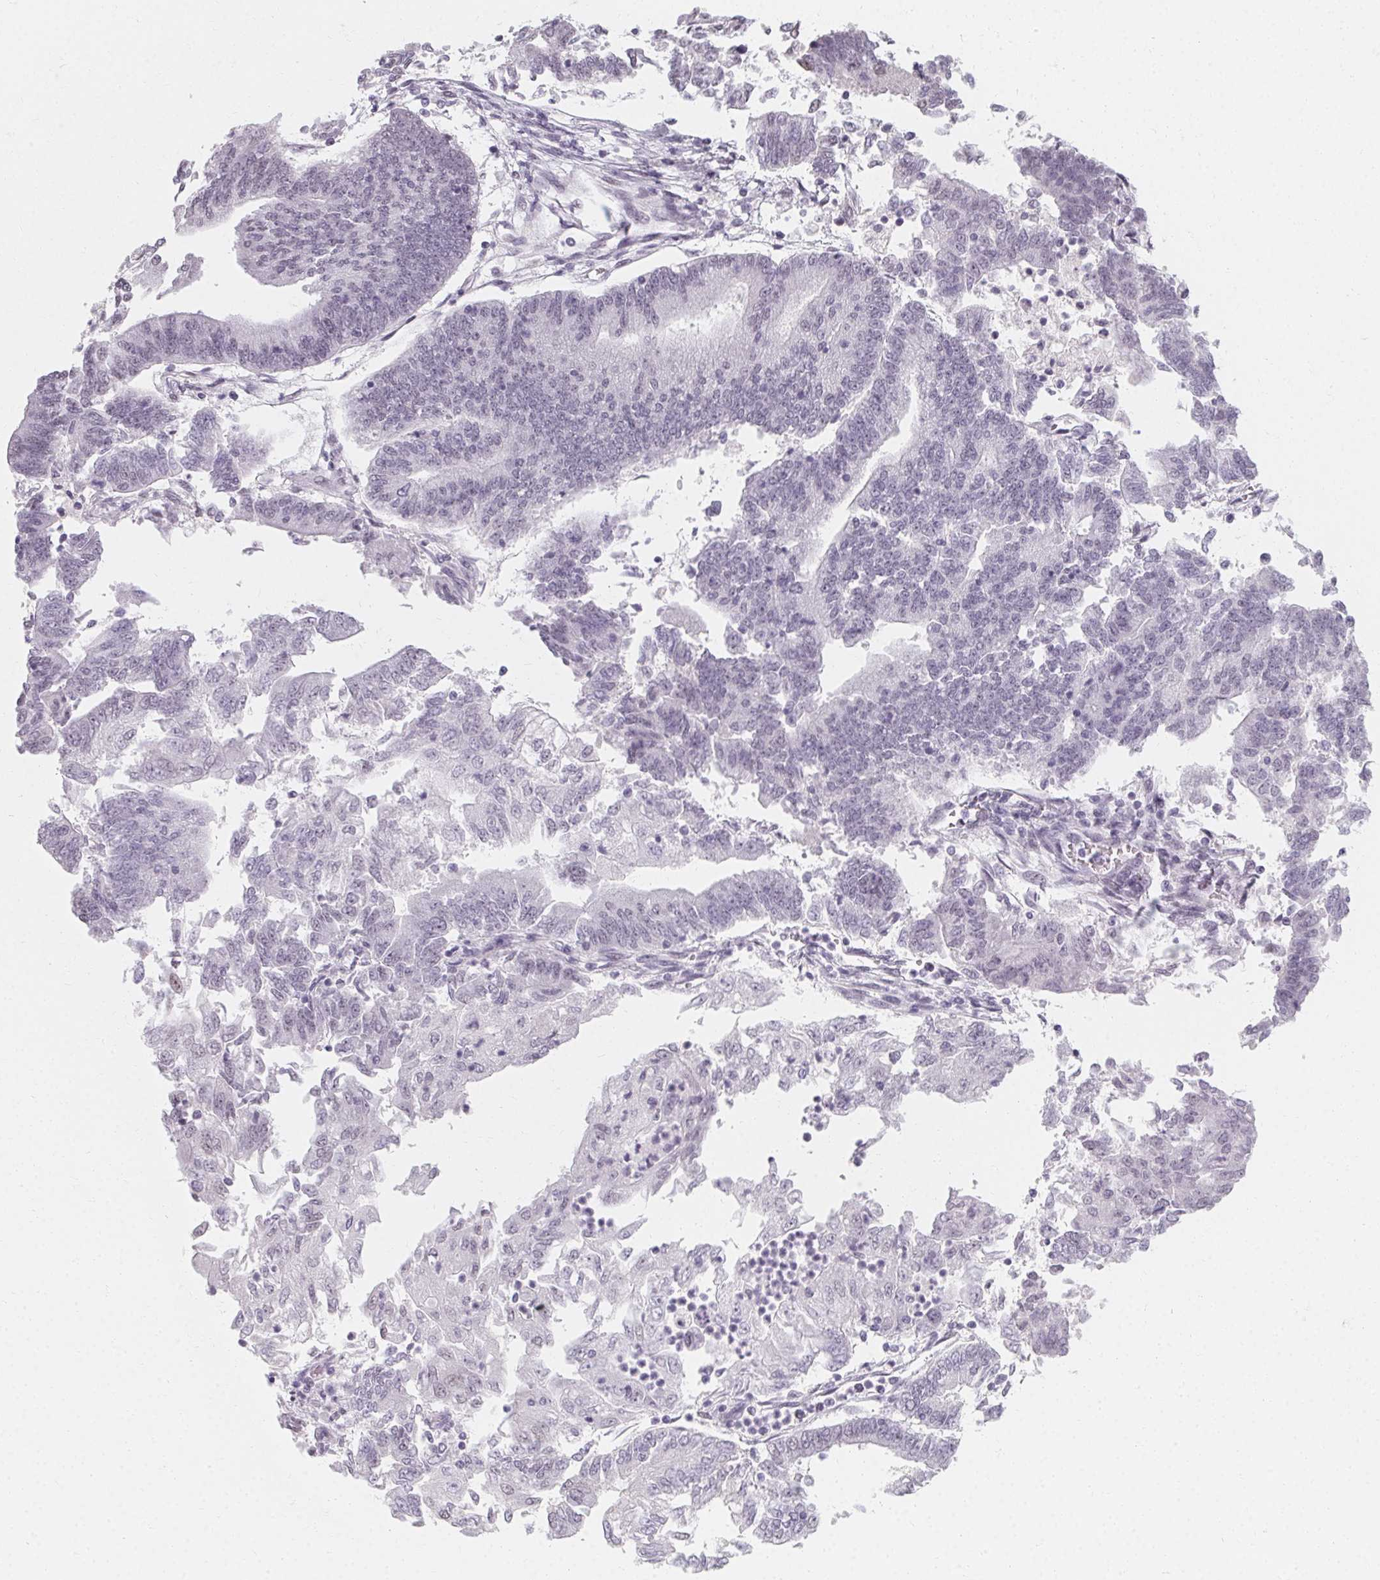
{"staining": {"intensity": "negative", "quantity": "none", "location": "none"}, "tissue": "endometrial cancer", "cell_type": "Tumor cells", "image_type": "cancer", "snomed": [{"axis": "morphology", "description": "Adenocarcinoma, NOS"}, {"axis": "topography", "description": "Endometrium"}], "caption": "Immunohistochemical staining of endometrial cancer (adenocarcinoma) exhibits no significant expression in tumor cells.", "gene": "SYNPR", "patient": {"sex": "female", "age": 70}}